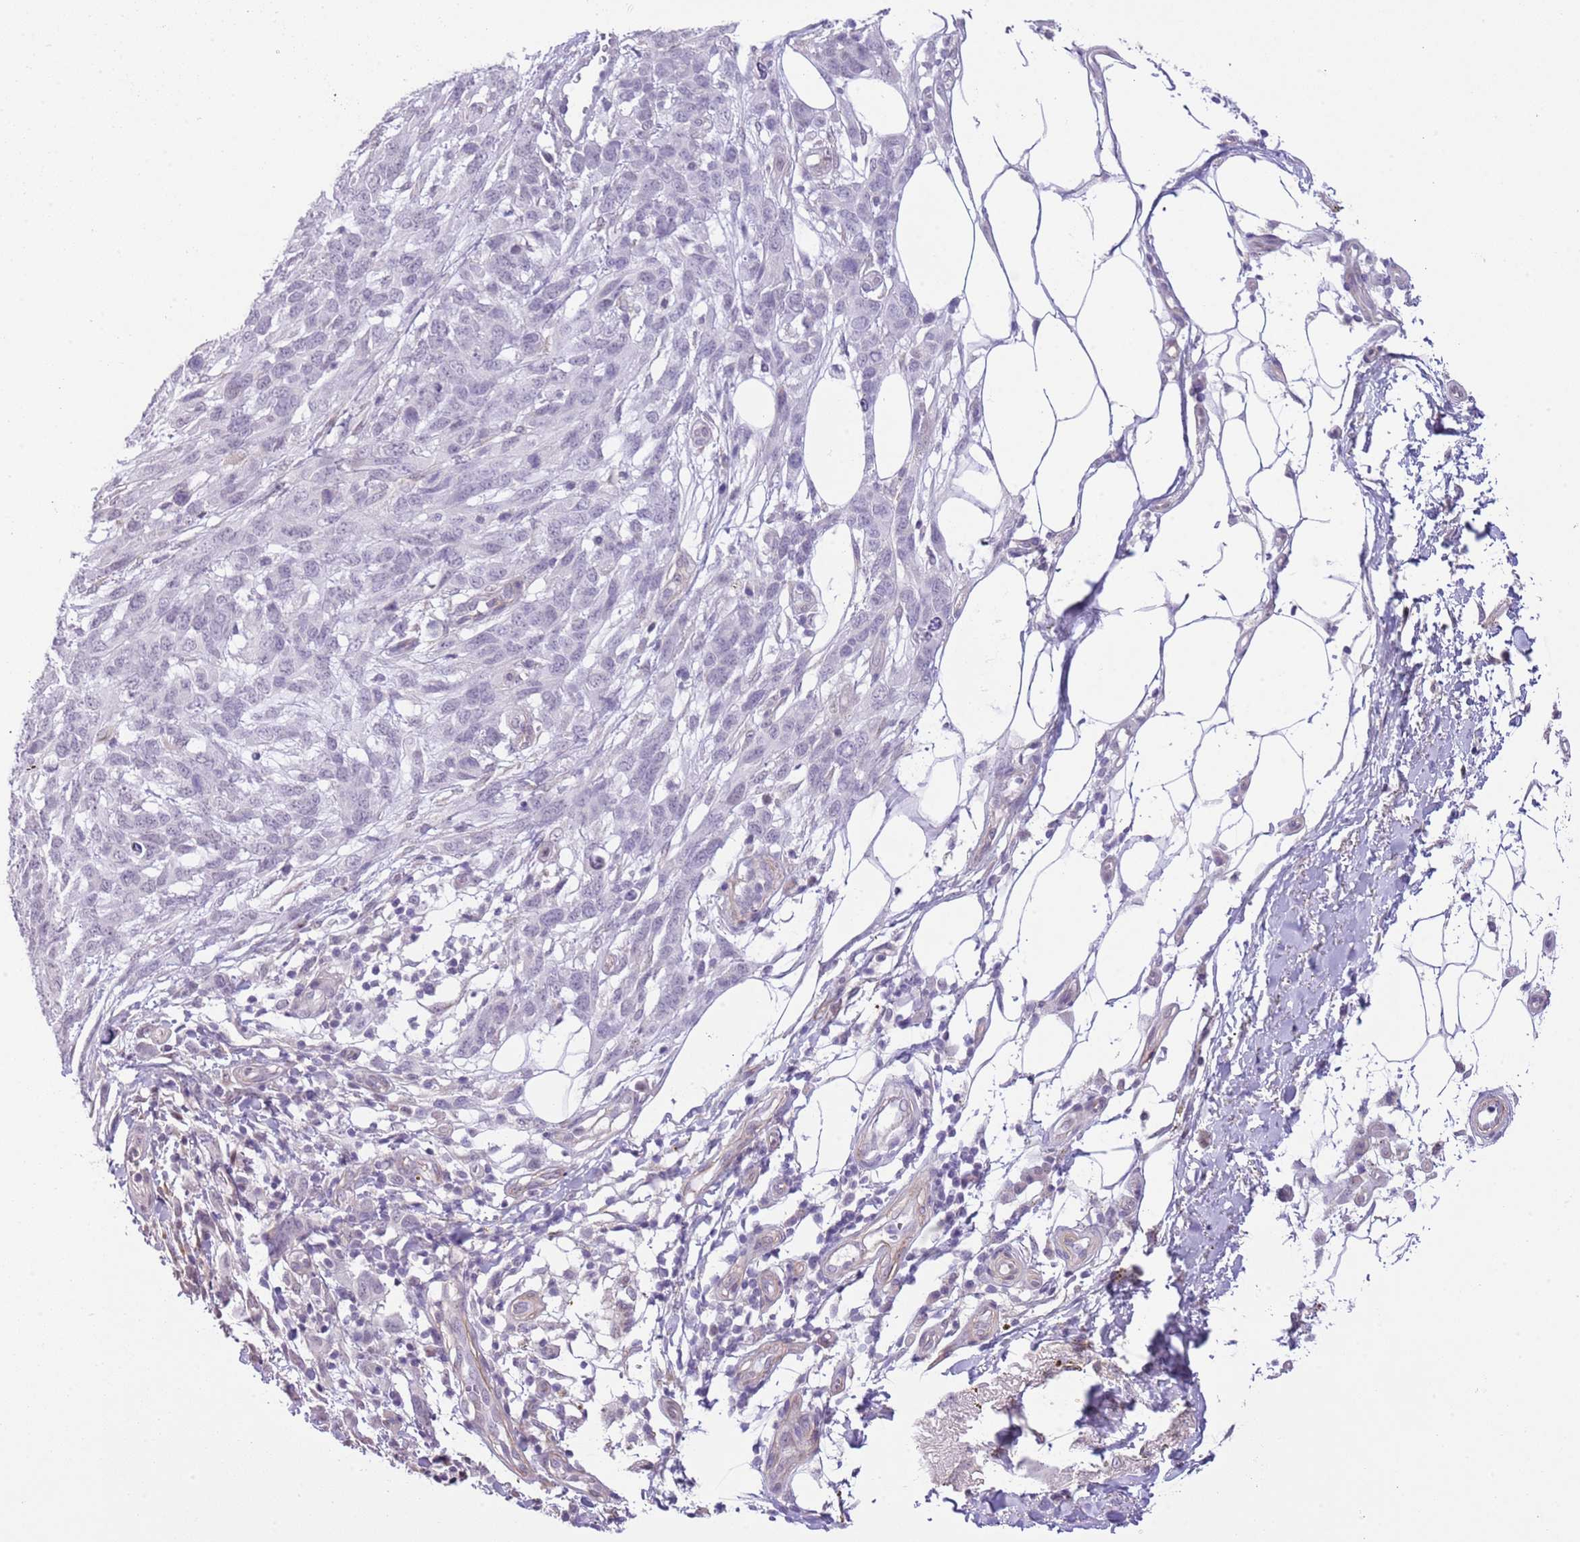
{"staining": {"intensity": "negative", "quantity": "none", "location": "none"}, "tissue": "melanoma", "cell_type": "Tumor cells", "image_type": "cancer", "snomed": [{"axis": "morphology", "description": "Normal morphology"}, {"axis": "morphology", "description": "Malignant melanoma, NOS"}, {"axis": "topography", "description": "Skin"}], "caption": "Tumor cells are negative for brown protein staining in malignant melanoma. (DAB IHC, high magnification).", "gene": "MIDN", "patient": {"sex": "female", "age": 72}}